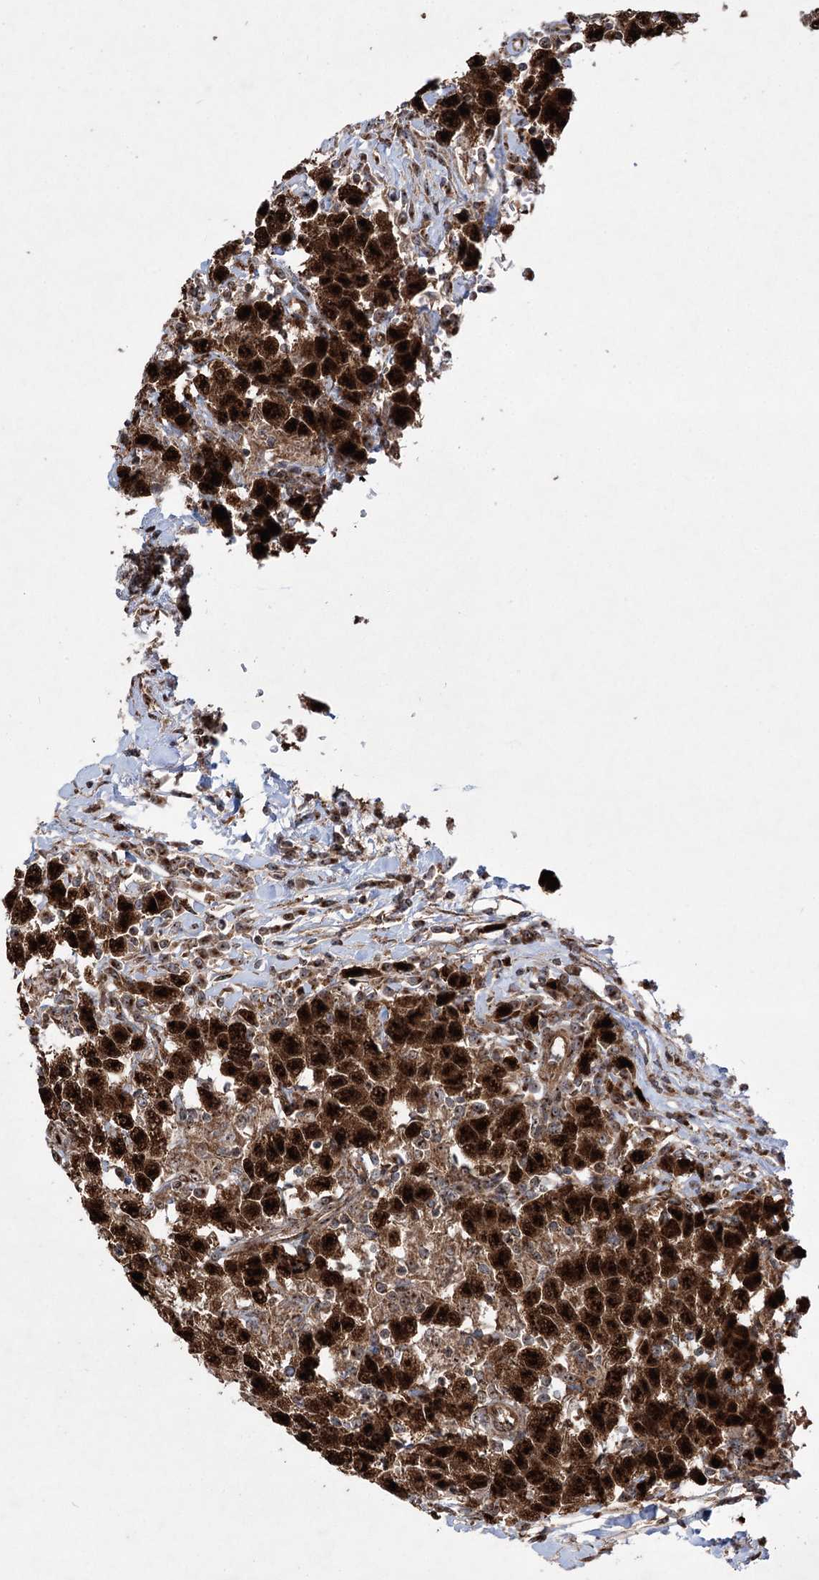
{"staining": {"intensity": "strong", "quantity": ">75%", "location": "nuclear"}, "tissue": "testis cancer", "cell_type": "Tumor cells", "image_type": "cancer", "snomed": [{"axis": "morphology", "description": "Seminoma, NOS"}, {"axis": "topography", "description": "Testis"}], "caption": "This image reveals IHC staining of seminoma (testis), with high strong nuclear expression in about >75% of tumor cells.", "gene": "SERINC5", "patient": {"sex": "male", "age": 41}}